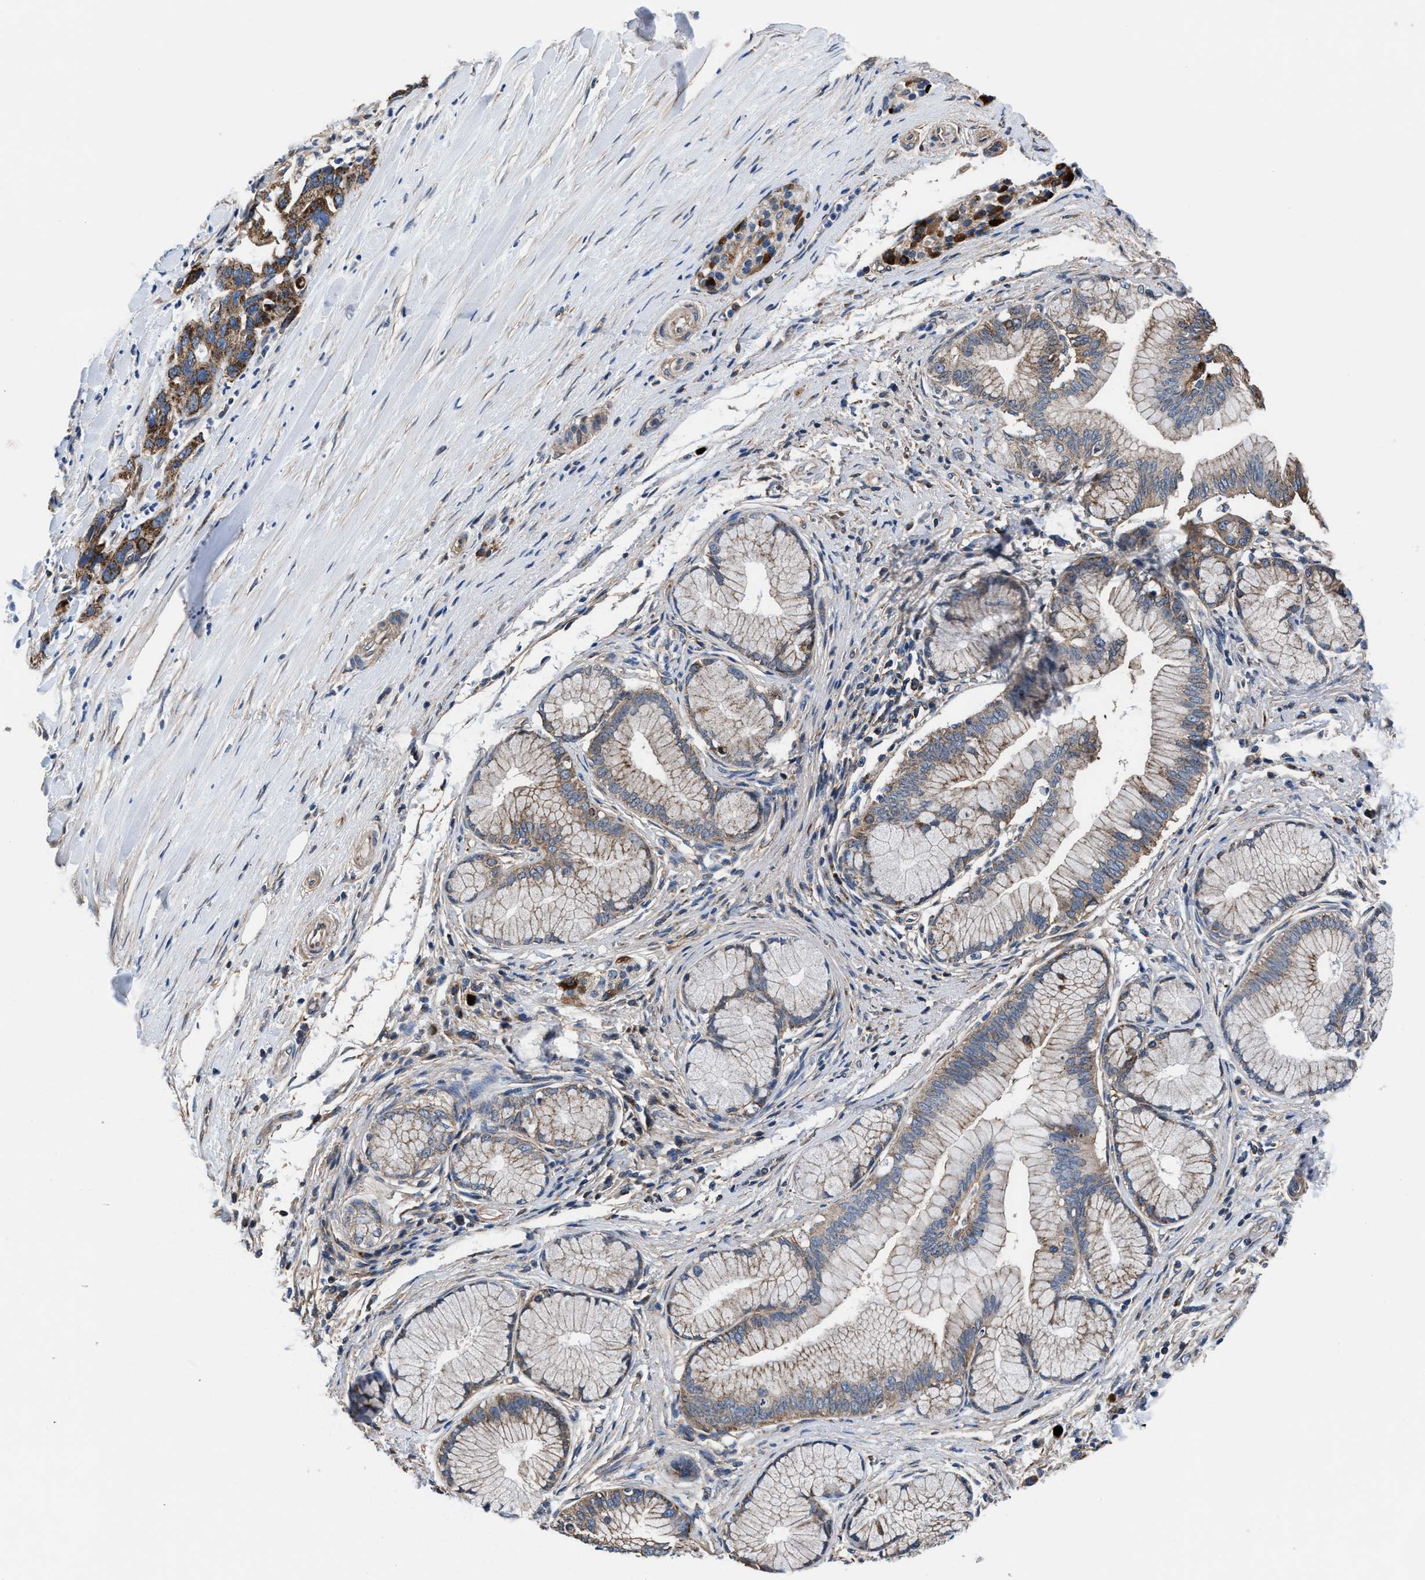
{"staining": {"intensity": "strong", "quantity": "25%-75%", "location": "cytoplasmic/membranous"}, "tissue": "pancreatic cancer", "cell_type": "Tumor cells", "image_type": "cancer", "snomed": [{"axis": "morphology", "description": "Adenocarcinoma, NOS"}, {"axis": "topography", "description": "Pancreas"}], "caption": "Immunohistochemistry of adenocarcinoma (pancreatic) shows high levels of strong cytoplasmic/membranous expression in about 25%-75% of tumor cells. (DAB (3,3'-diaminobenzidine) IHC, brown staining for protein, blue staining for nuclei).", "gene": "NKTR", "patient": {"sex": "female", "age": 70}}